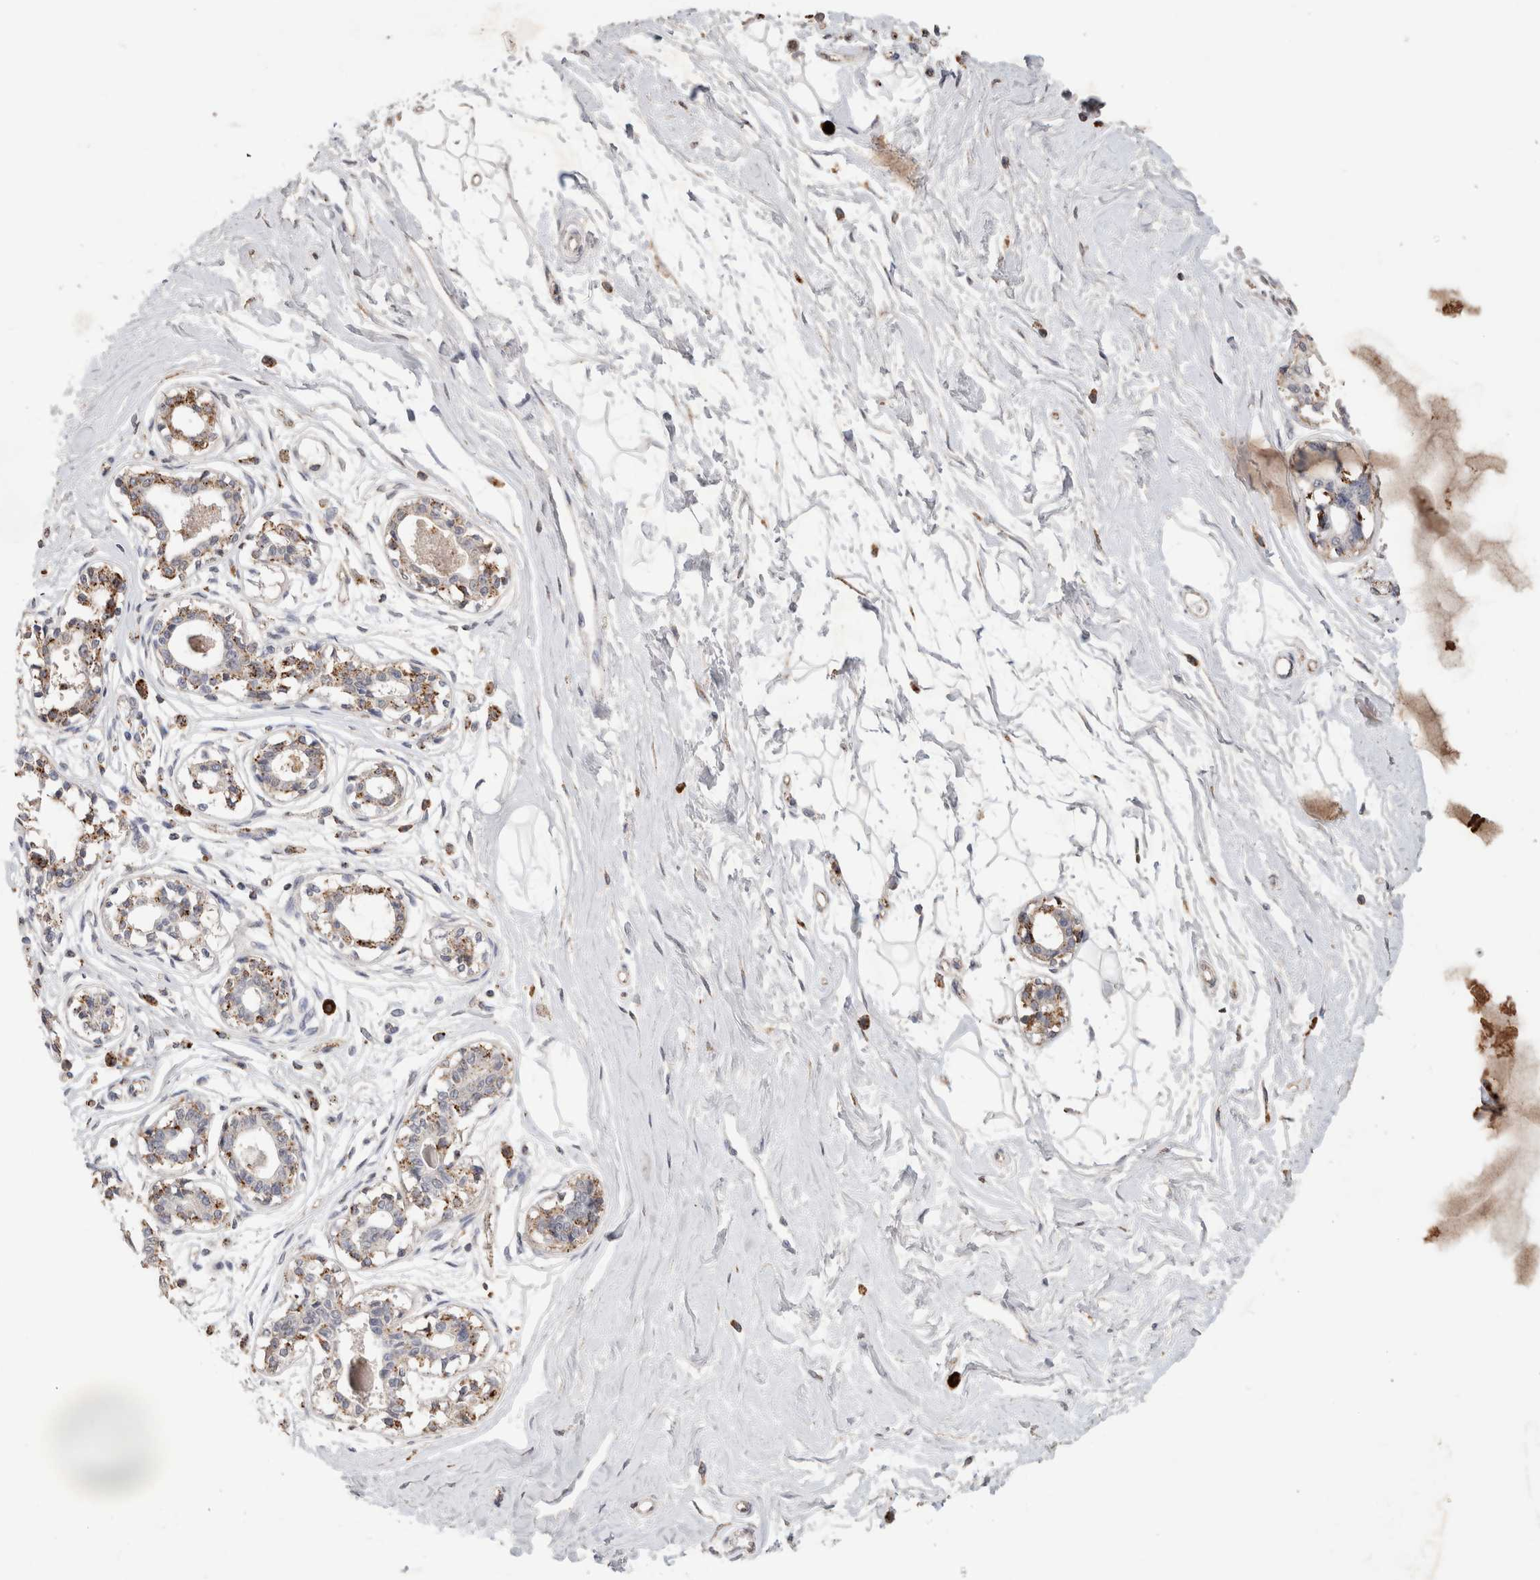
{"staining": {"intensity": "moderate", "quantity": ">75%", "location": "cytoplasmic/membranous"}, "tissue": "breast", "cell_type": "Adipocytes", "image_type": "normal", "snomed": [{"axis": "morphology", "description": "Normal tissue, NOS"}, {"axis": "topography", "description": "Breast"}], "caption": "Protein staining reveals moderate cytoplasmic/membranous staining in approximately >75% of adipocytes in unremarkable breast.", "gene": "ARSA", "patient": {"sex": "female", "age": 45}}